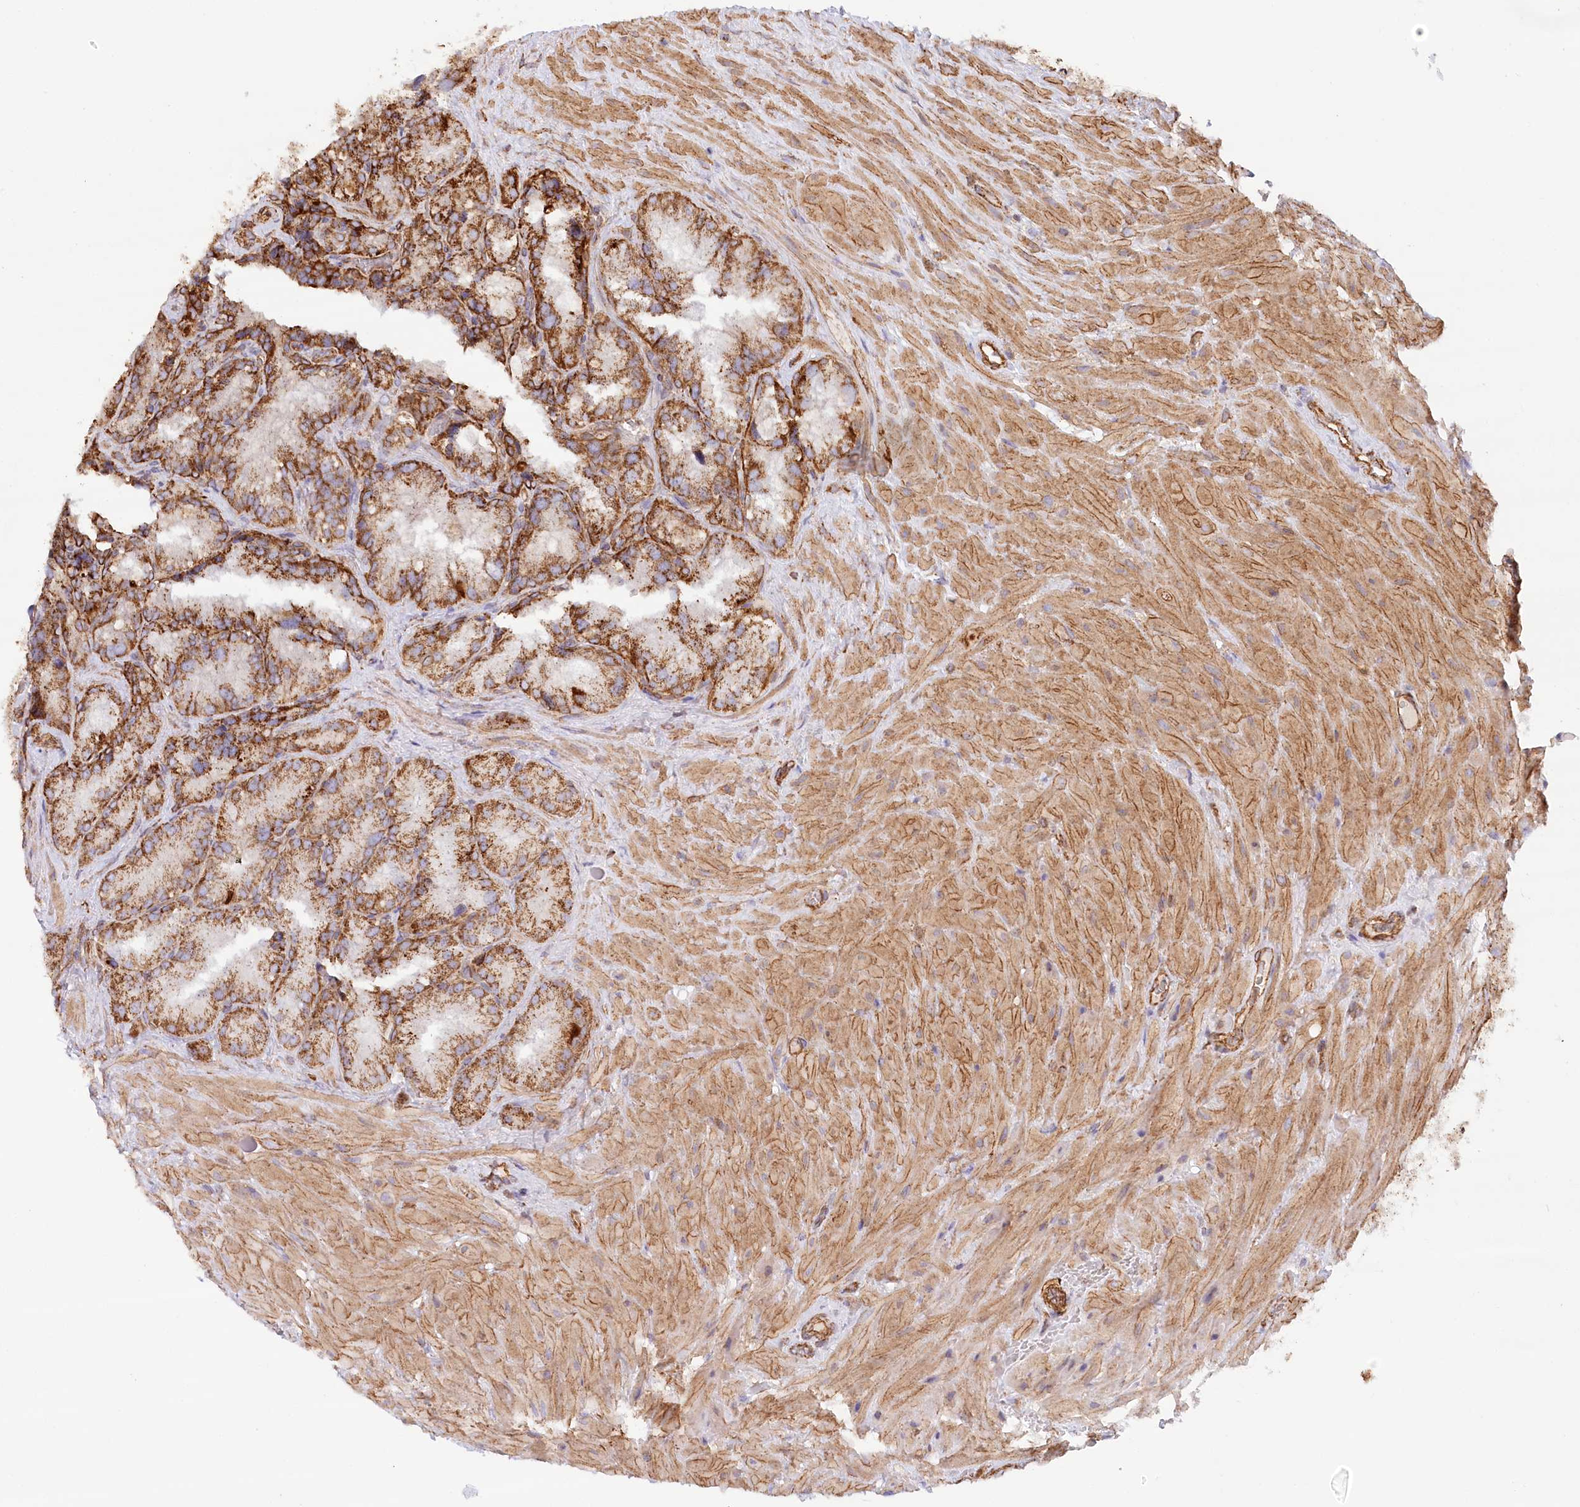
{"staining": {"intensity": "strong", "quantity": ">75%", "location": "cytoplasmic/membranous"}, "tissue": "seminal vesicle", "cell_type": "Glandular cells", "image_type": "normal", "snomed": [{"axis": "morphology", "description": "Normal tissue, NOS"}, {"axis": "topography", "description": "Seminal veicle"}], "caption": "An image showing strong cytoplasmic/membranous positivity in approximately >75% of glandular cells in benign seminal vesicle, as visualized by brown immunohistochemical staining.", "gene": "UMPS", "patient": {"sex": "male", "age": 62}}